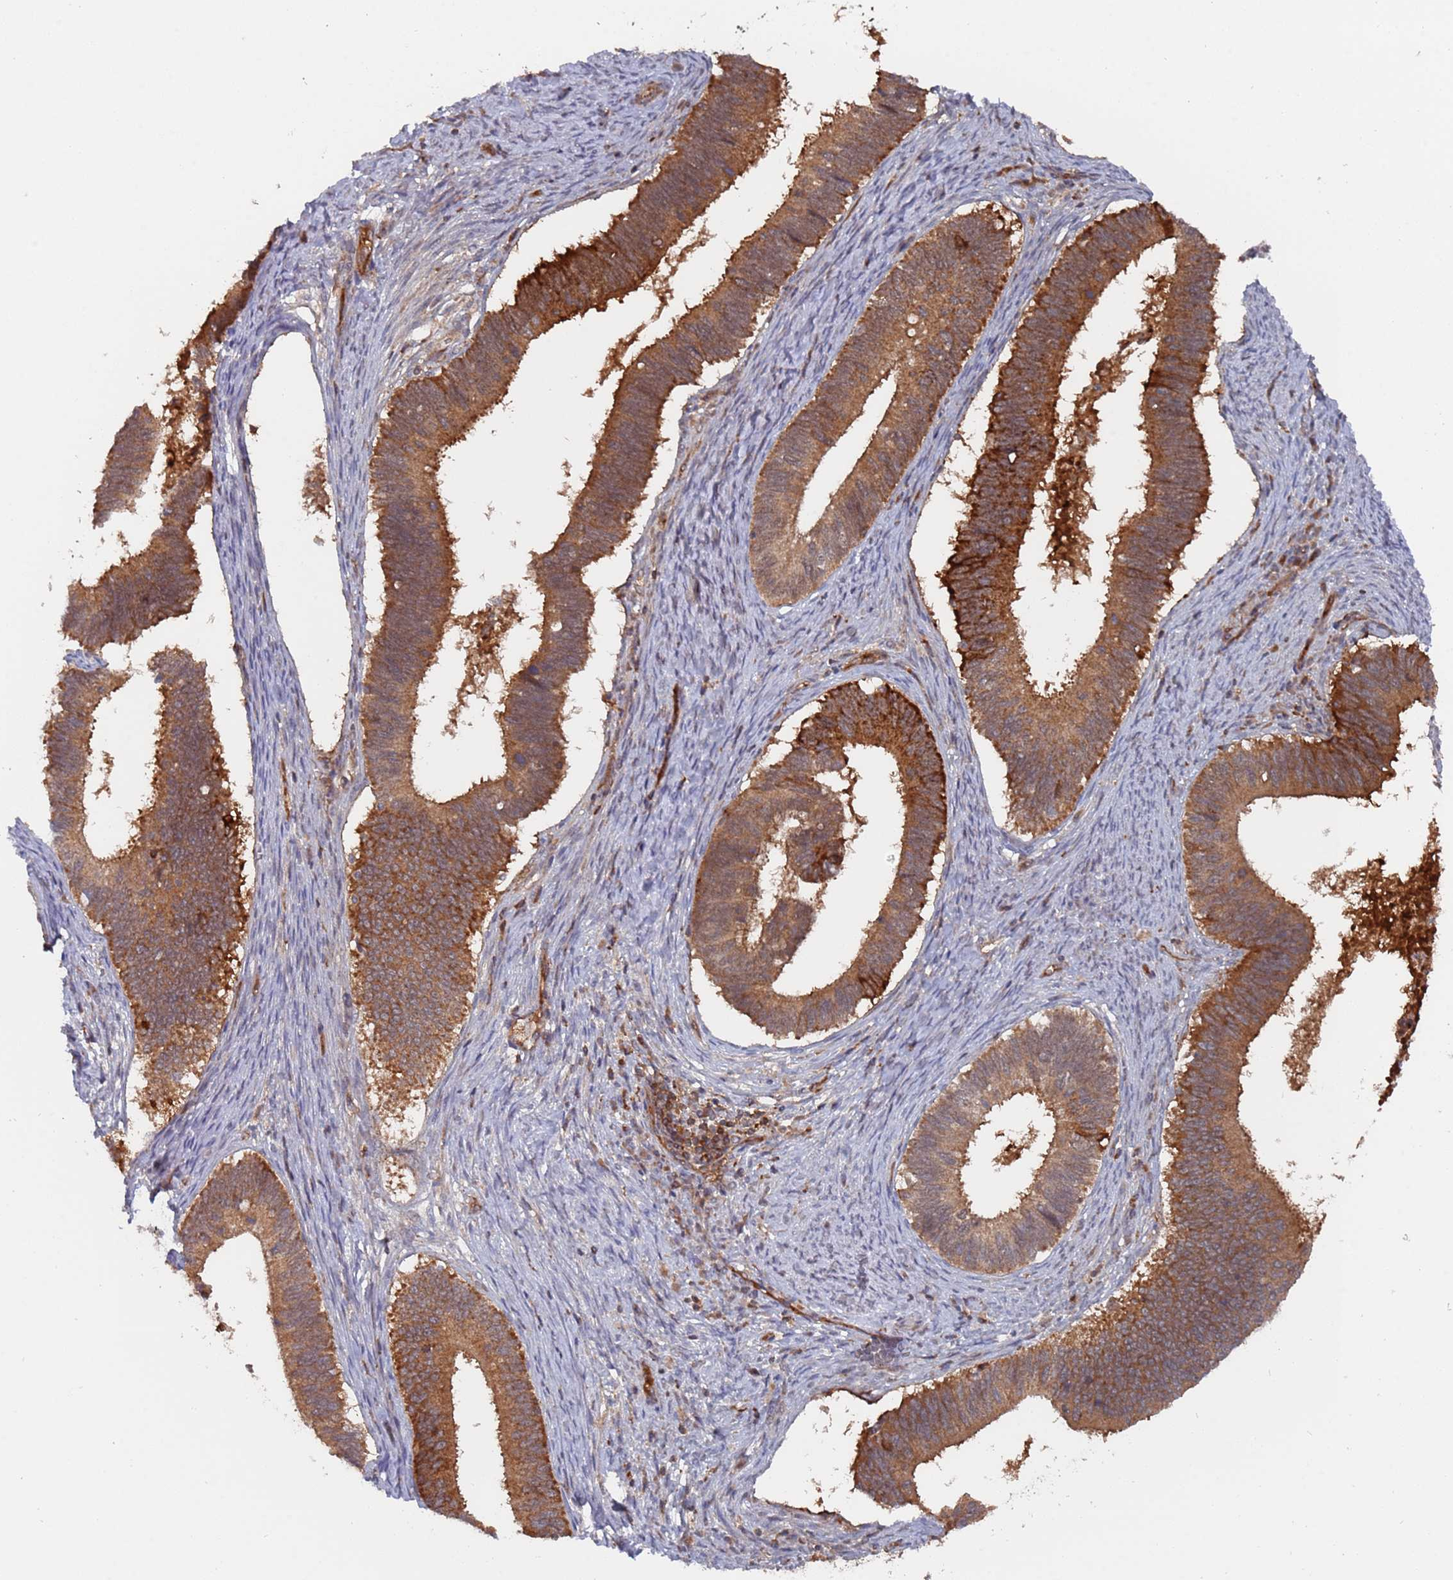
{"staining": {"intensity": "strong", "quantity": ">75%", "location": "cytoplasmic/membranous"}, "tissue": "cervical cancer", "cell_type": "Tumor cells", "image_type": "cancer", "snomed": [{"axis": "morphology", "description": "Adenocarcinoma, NOS"}, {"axis": "topography", "description": "Cervix"}], "caption": "Cervical cancer (adenocarcinoma) stained with a protein marker shows strong staining in tumor cells.", "gene": "DDX60", "patient": {"sex": "female", "age": 42}}